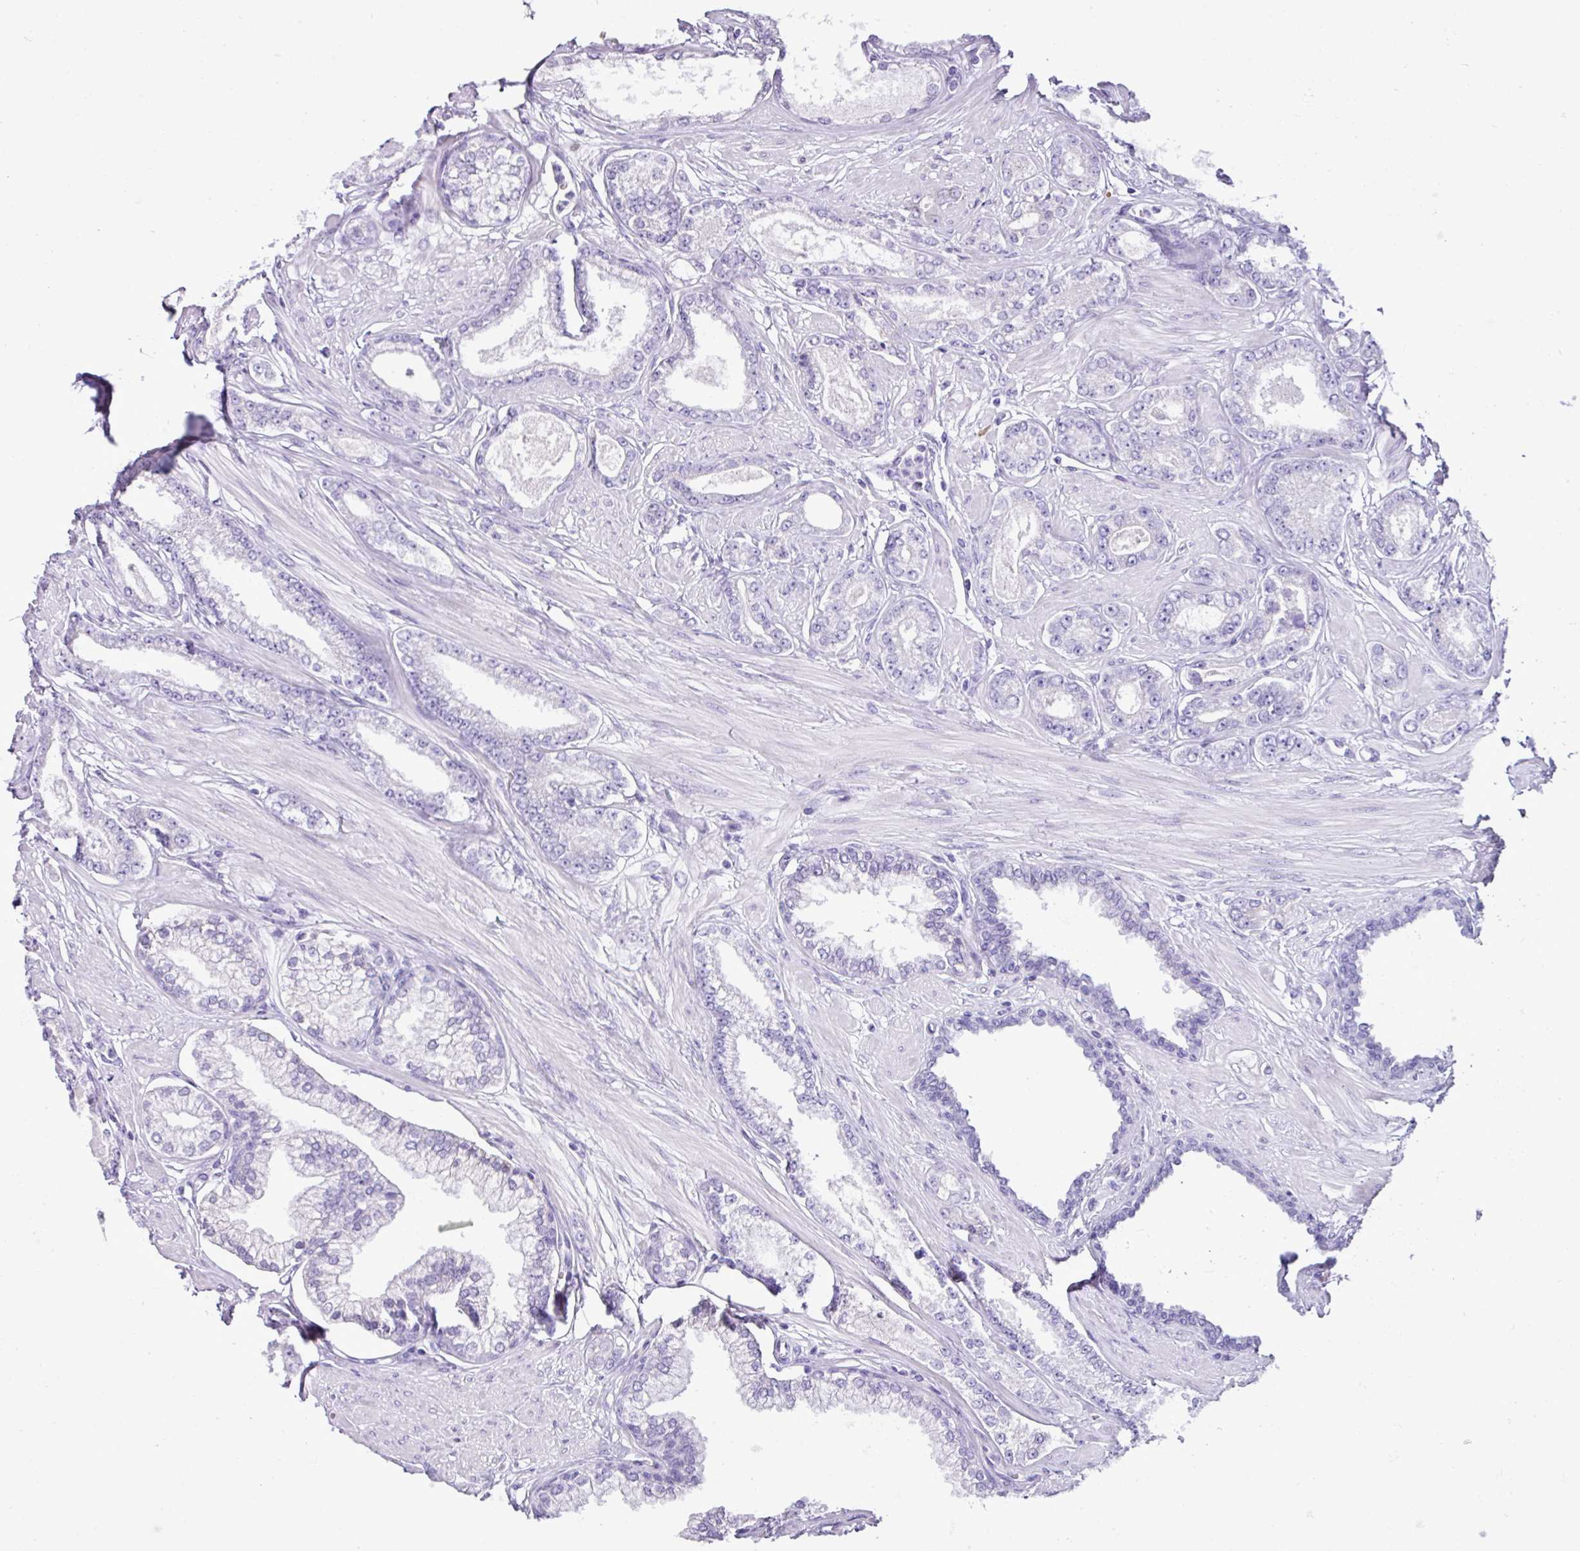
{"staining": {"intensity": "negative", "quantity": "none", "location": "none"}, "tissue": "prostate cancer", "cell_type": "Tumor cells", "image_type": "cancer", "snomed": [{"axis": "morphology", "description": "Adenocarcinoma, Low grade"}, {"axis": "topography", "description": "Prostate"}], "caption": "Immunohistochemistry (IHC) histopathology image of neoplastic tissue: prostate cancer stained with DAB (3,3'-diaminobenzidine) reveals no significant protein staining in tumor cells.", "gene": "RGS21", "patient": {"sex": "male", "age": 60}}